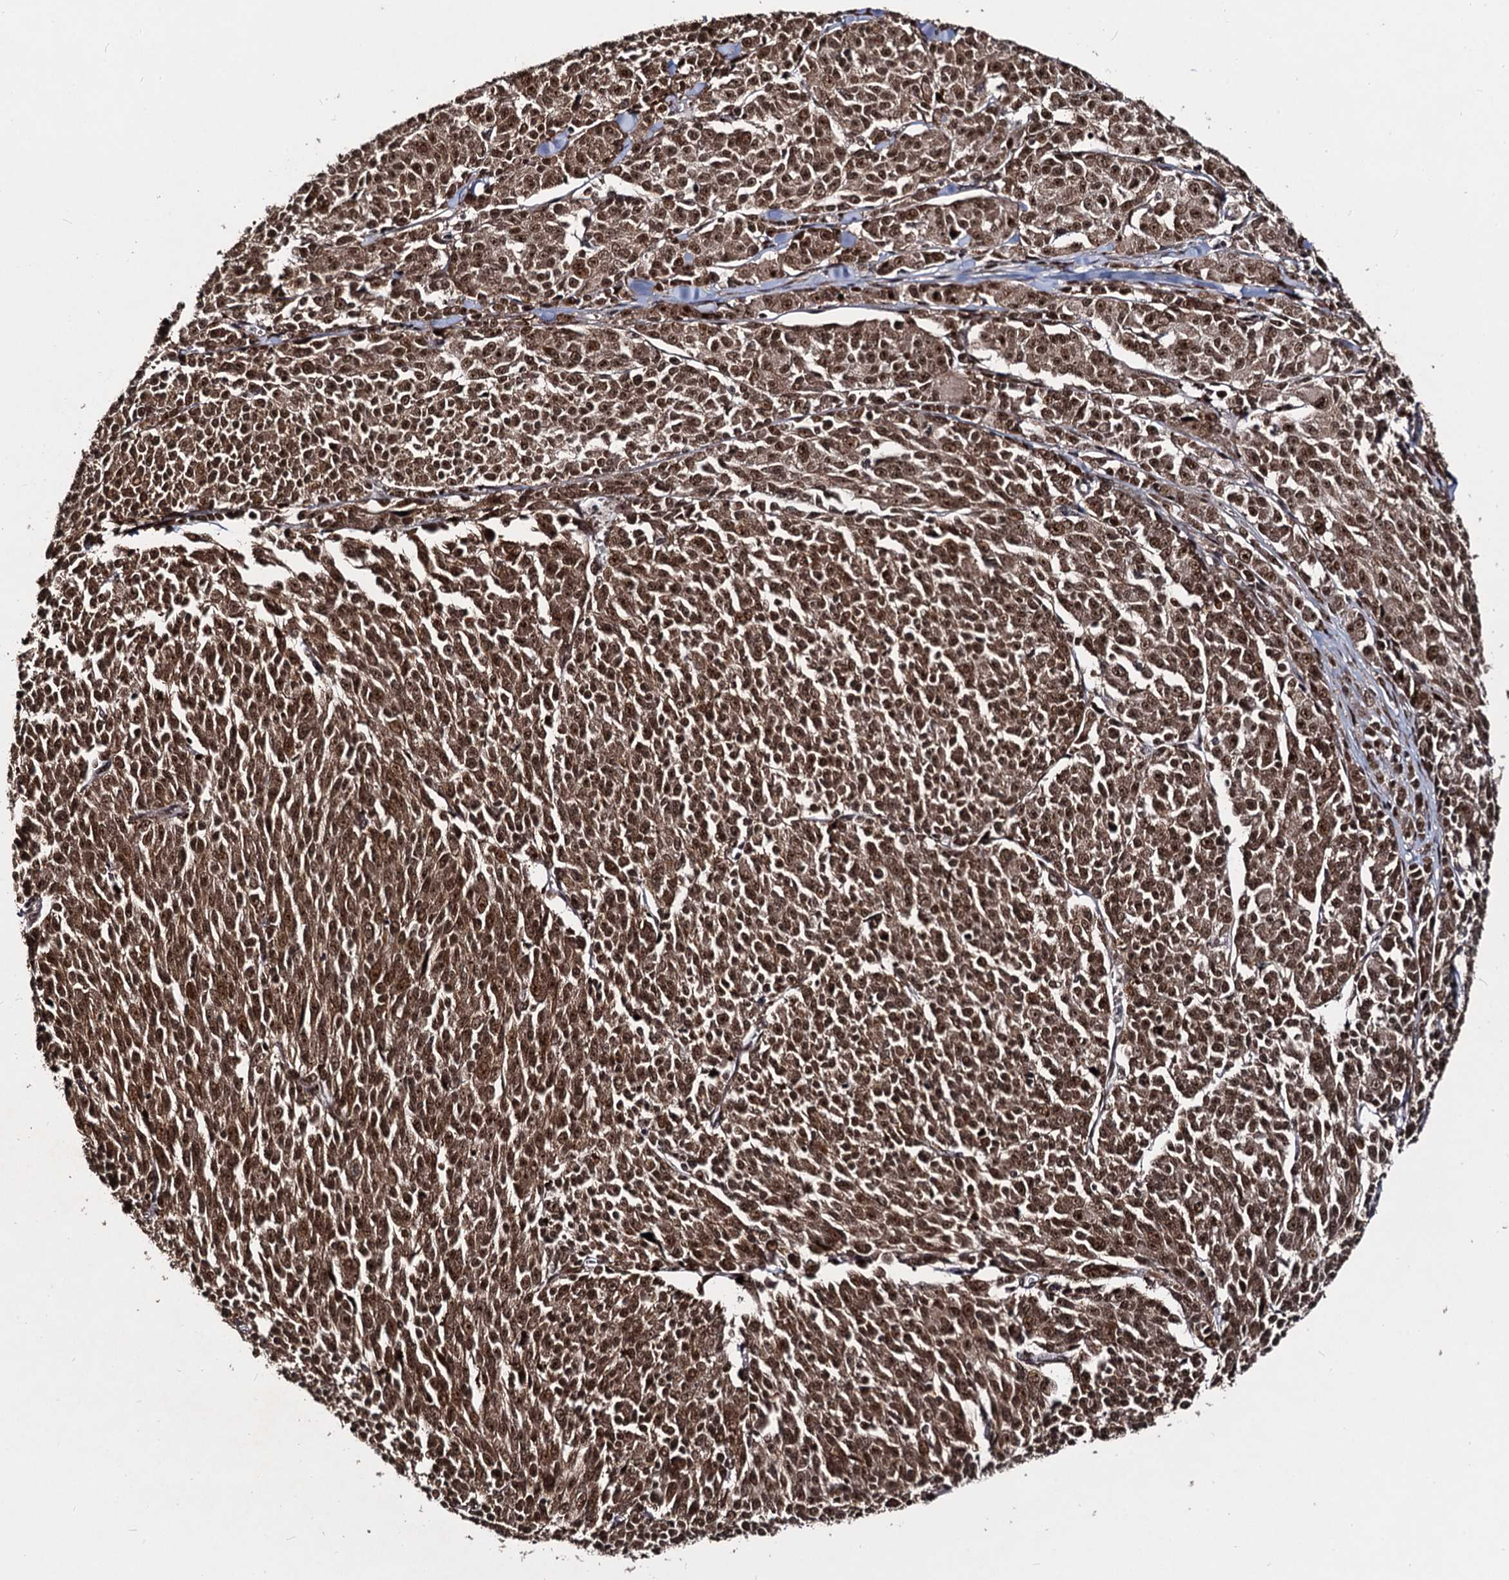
{"staining": {"intensity": "strong", "quantity": ">75%", "location": "cytoplasmic/membranous,nuclear"}, "tissue": "melanoma", "cell_type": "Tumor cells", "image_type": "cancer", "snomed": [{"axis": "morphology", "description": "Malignant melanoma, NOS"}, {"axis": "topography", "description": "Skin"}], "caption": "The micrograph demonstrates staining of malignant melanoma, revealing strong cytoplasmic/membranous and nuclear protein expression (brown color) within tumor cells. (DAB (3,3'-diaminobenzidine) = brown stain, brightfield microscopy at high magnification).", "gene": "SFSWAP", "patient": {"sex": "female", "age": 52}}